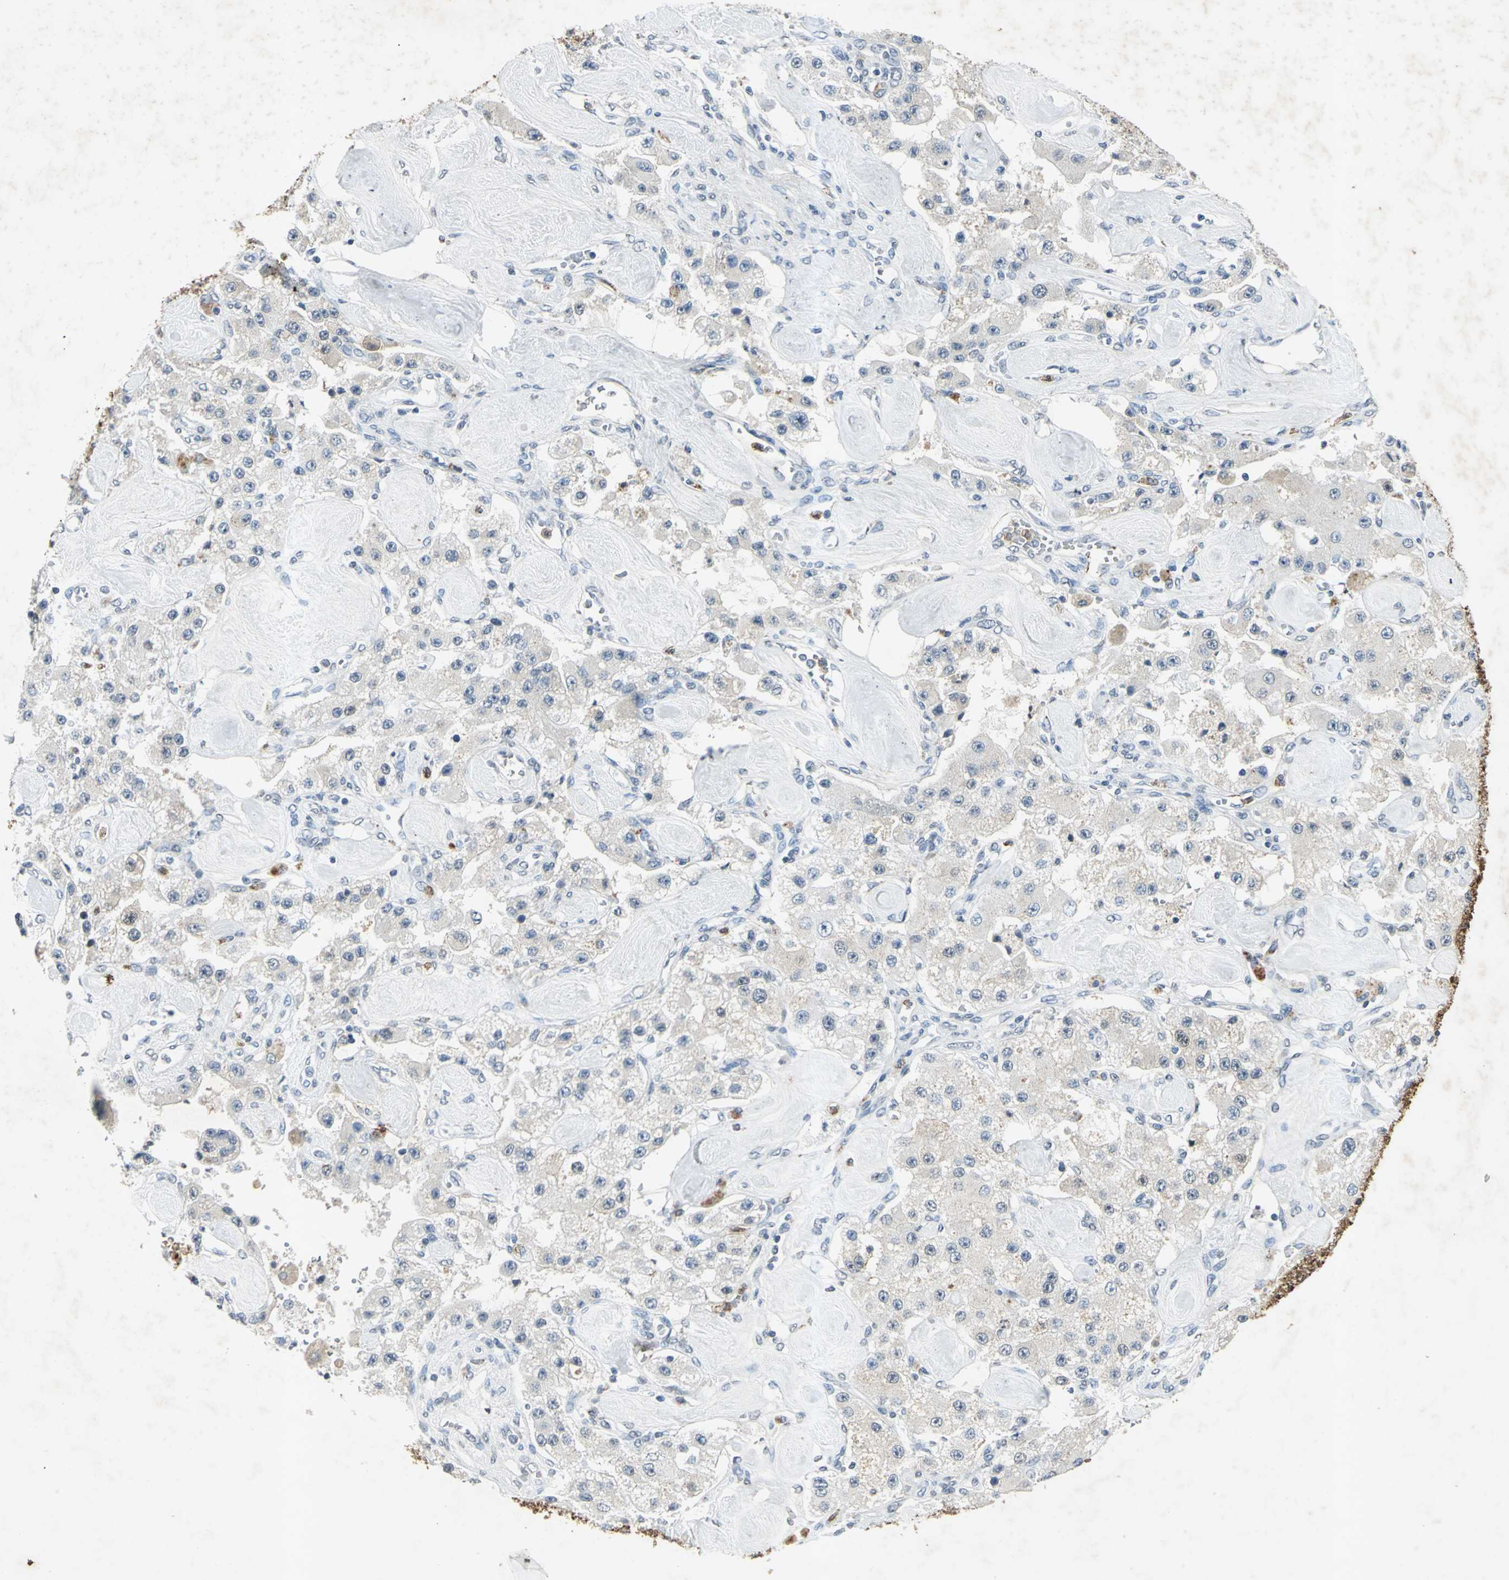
{"staining": {"intensity": "negative", "quantity": "none", "location": "none"}, "tissue": "carcinoid", "cell_type": "Tumor cells", "image_type": "cancer", "snomed": [{"axis": "morphology", "description": "Carcinoid, malignant, NOS"}, {"axis": "topography", "description": "Pancreas"}], "caption": "IHC histopathology image of neoplastic tissue: carcinoid stained with DAB demonstrates no significant protein expression in tumor cells.", "gene": "CAMK2B", "patient": {"sex": "male", "age": 41}}